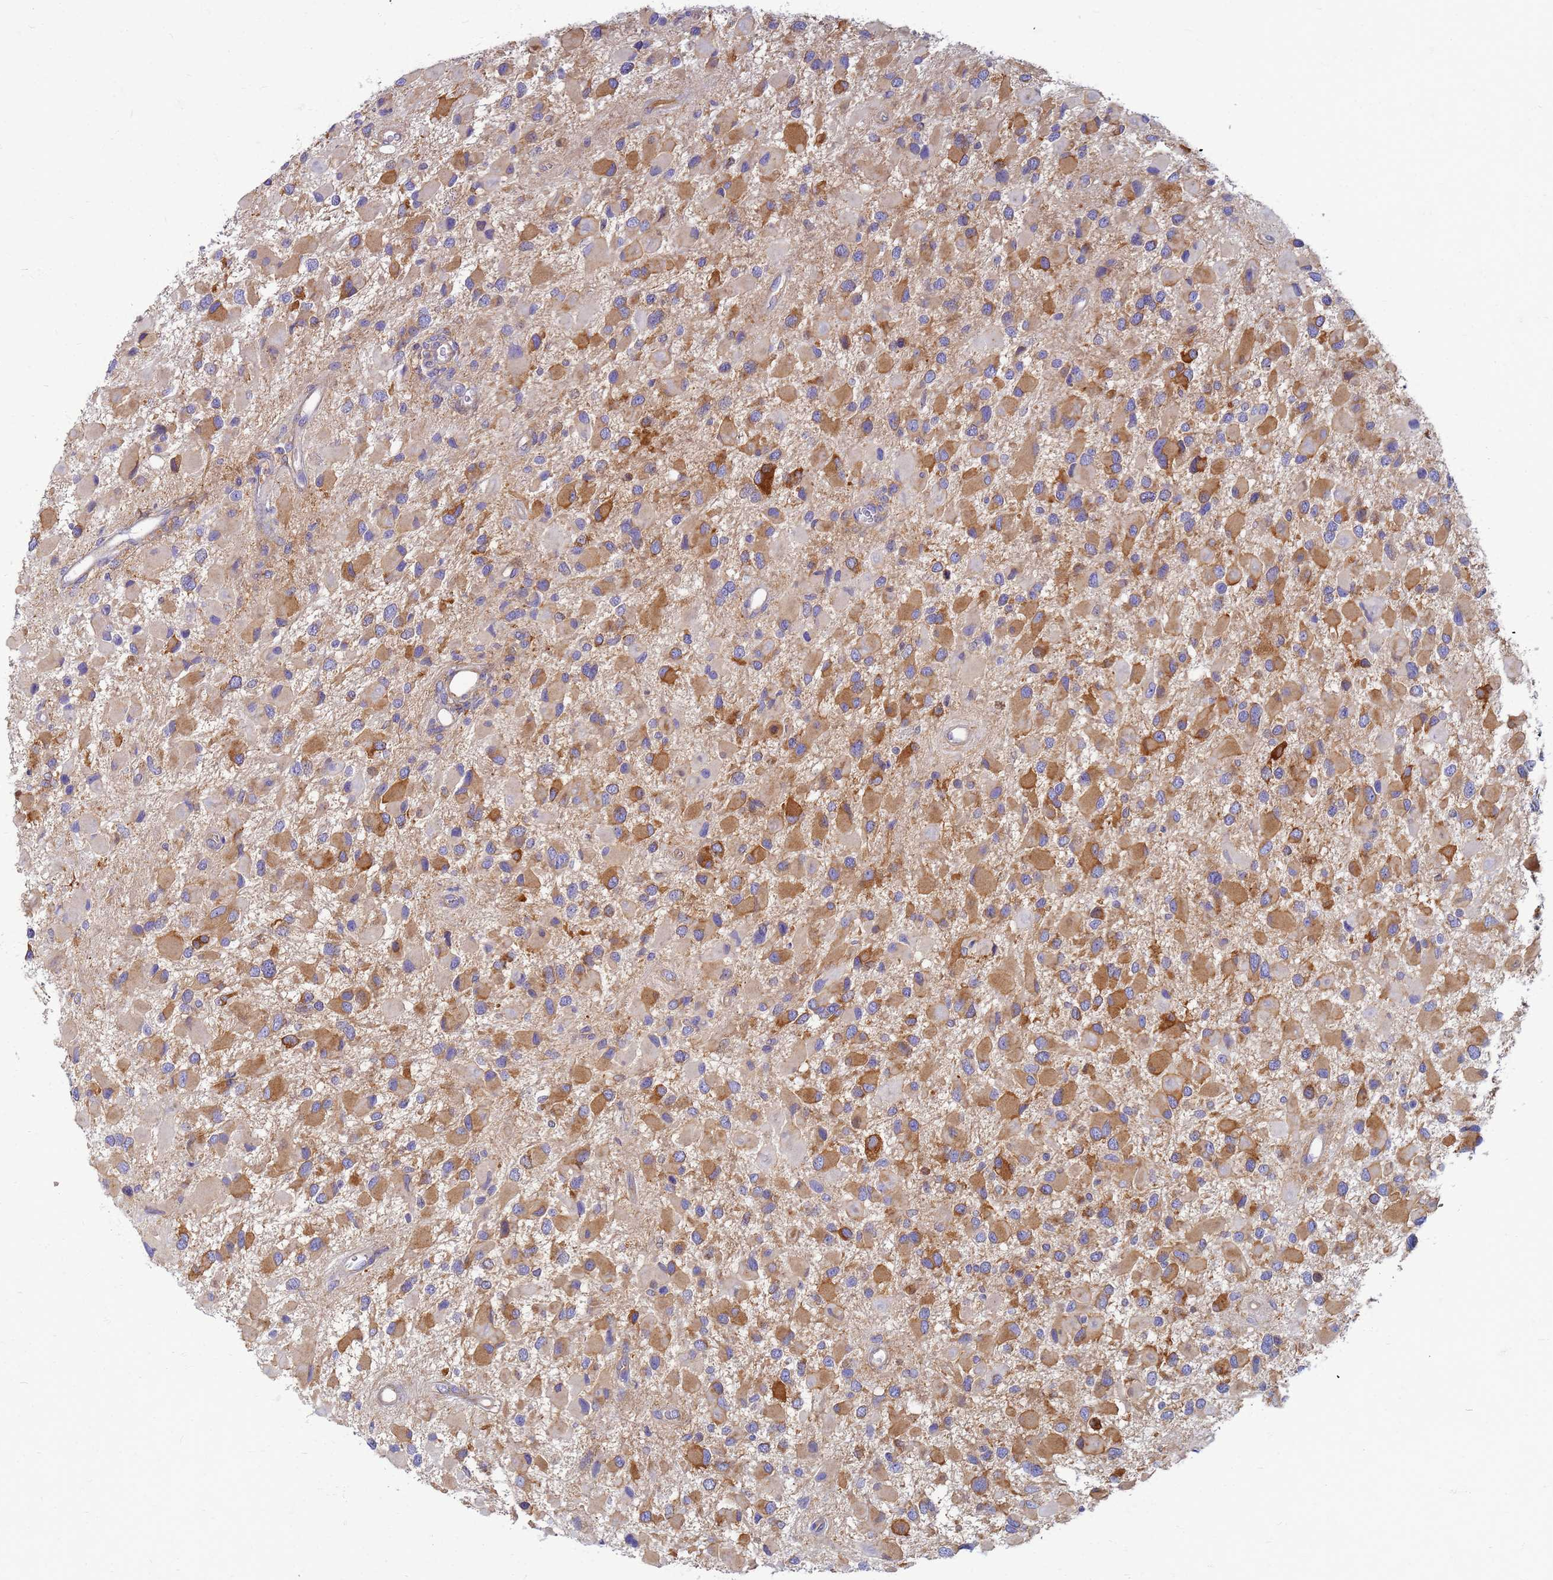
{"staining": {"intensity": "moderate", "quantity": ">75%", "location": "cytoplasmic/membranous"}, "tissue": "glioma", "cell_type": "Tumor cells", "image_type": "cancer", "snomed": [{"axis": "morphology", "description": "Glioma, malignant, High grade"}, {"axis": "topography", "description": "Brain"}], "caption": "Protein staining of glioma tissue shows moderate cytoplasmic/membranous expression in about >75% of tumor cells.", "gene": "EEA1", "patient": {"sex": "male", "age": 53}}